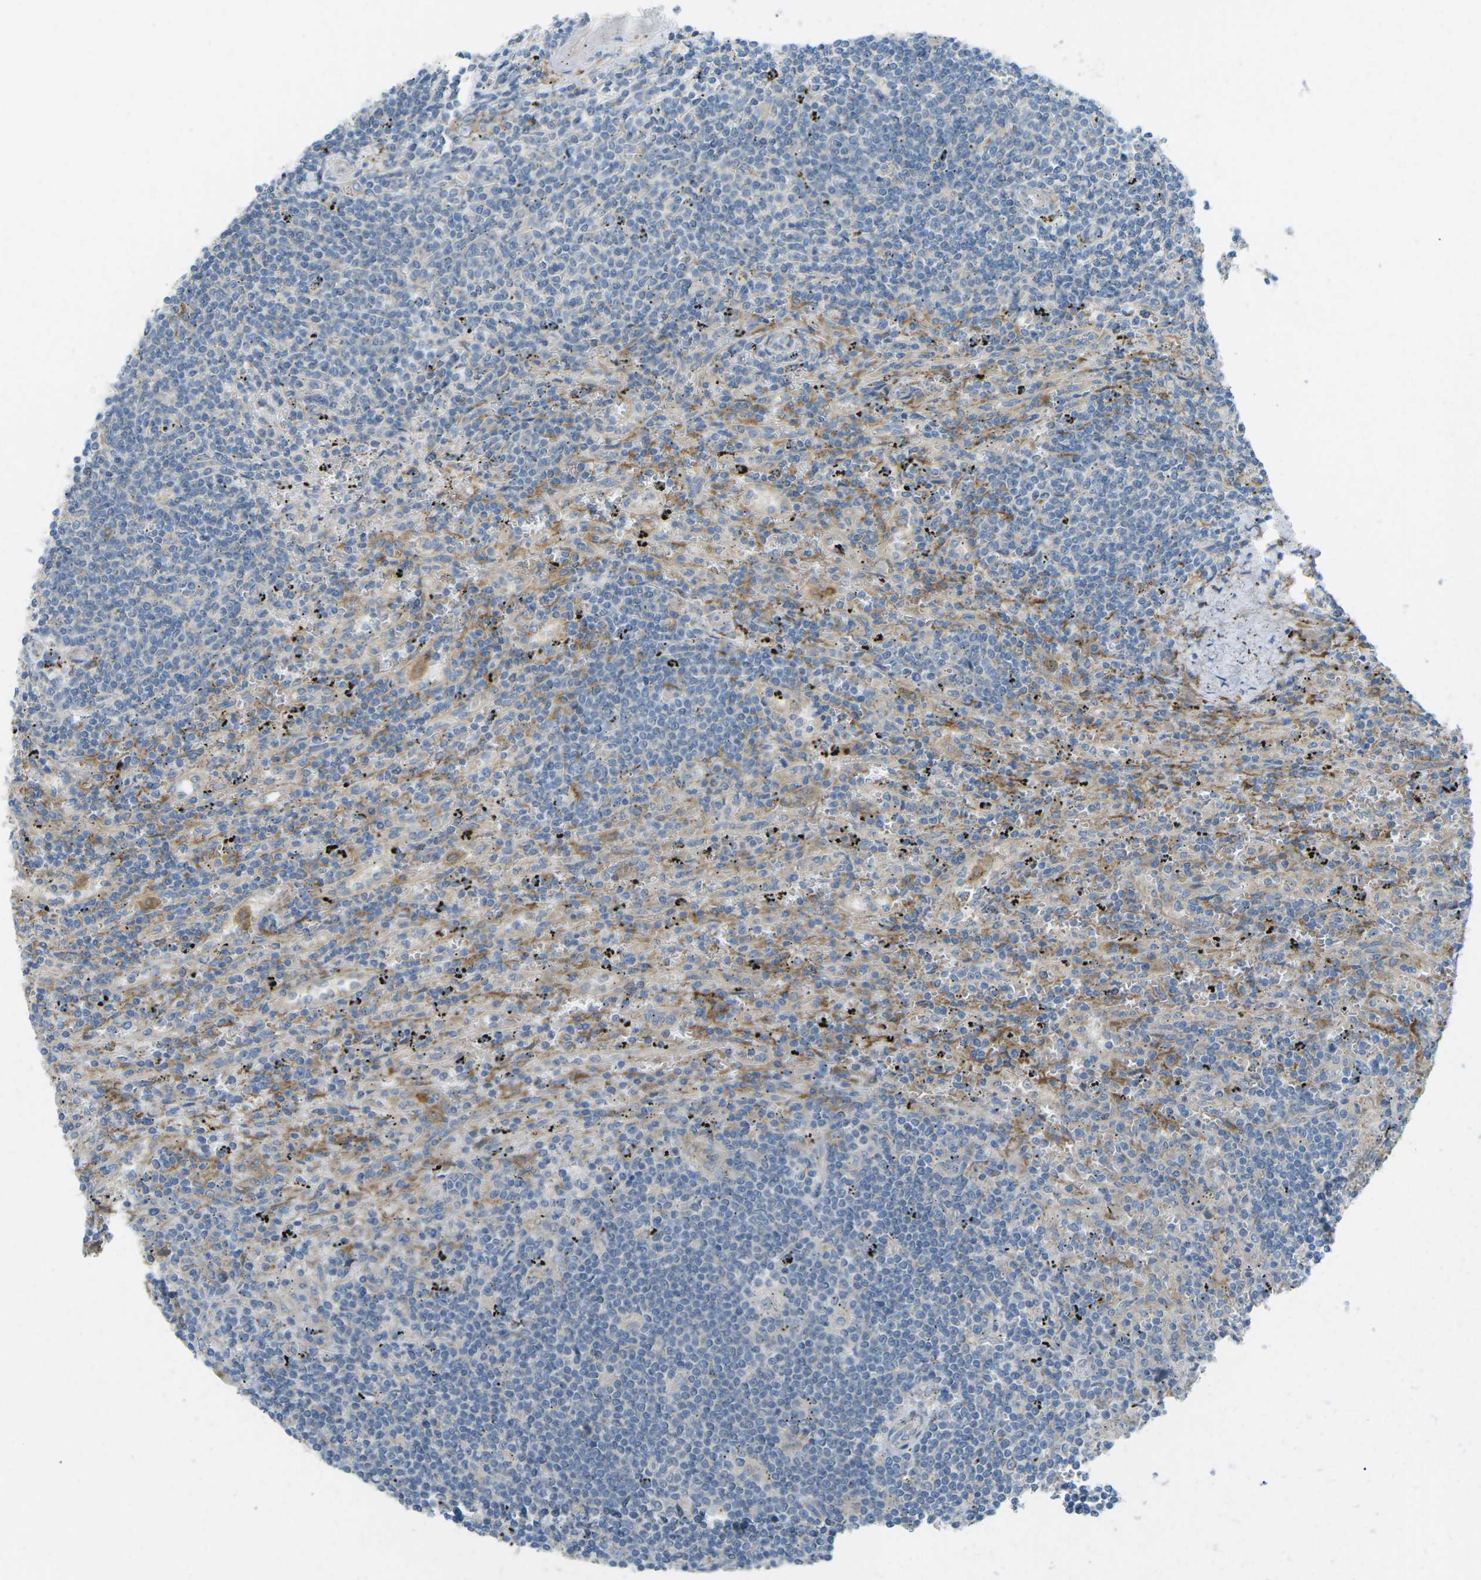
{"staining": {"intensity": "negative", "quantity": "none", "location": "none"}, "tissue": "lymphoma", "cell_type": "Tumor cells", "image_type": "cancer", "snomed": [{"axis": "morphology", "description": "Malignant lymphoma, non-Hodgkin's type, Low grade"}, {"axis": "topography", "description": "Spleen"}], "caption": "This is an immunohistochemistry photomicrograph of malignant lymphoma, non-Hodgkin's type (low-grade). There is no staining in tumor cells.", "gene": "MYLK4", "patient": {"sex": "male", "age": 76}}